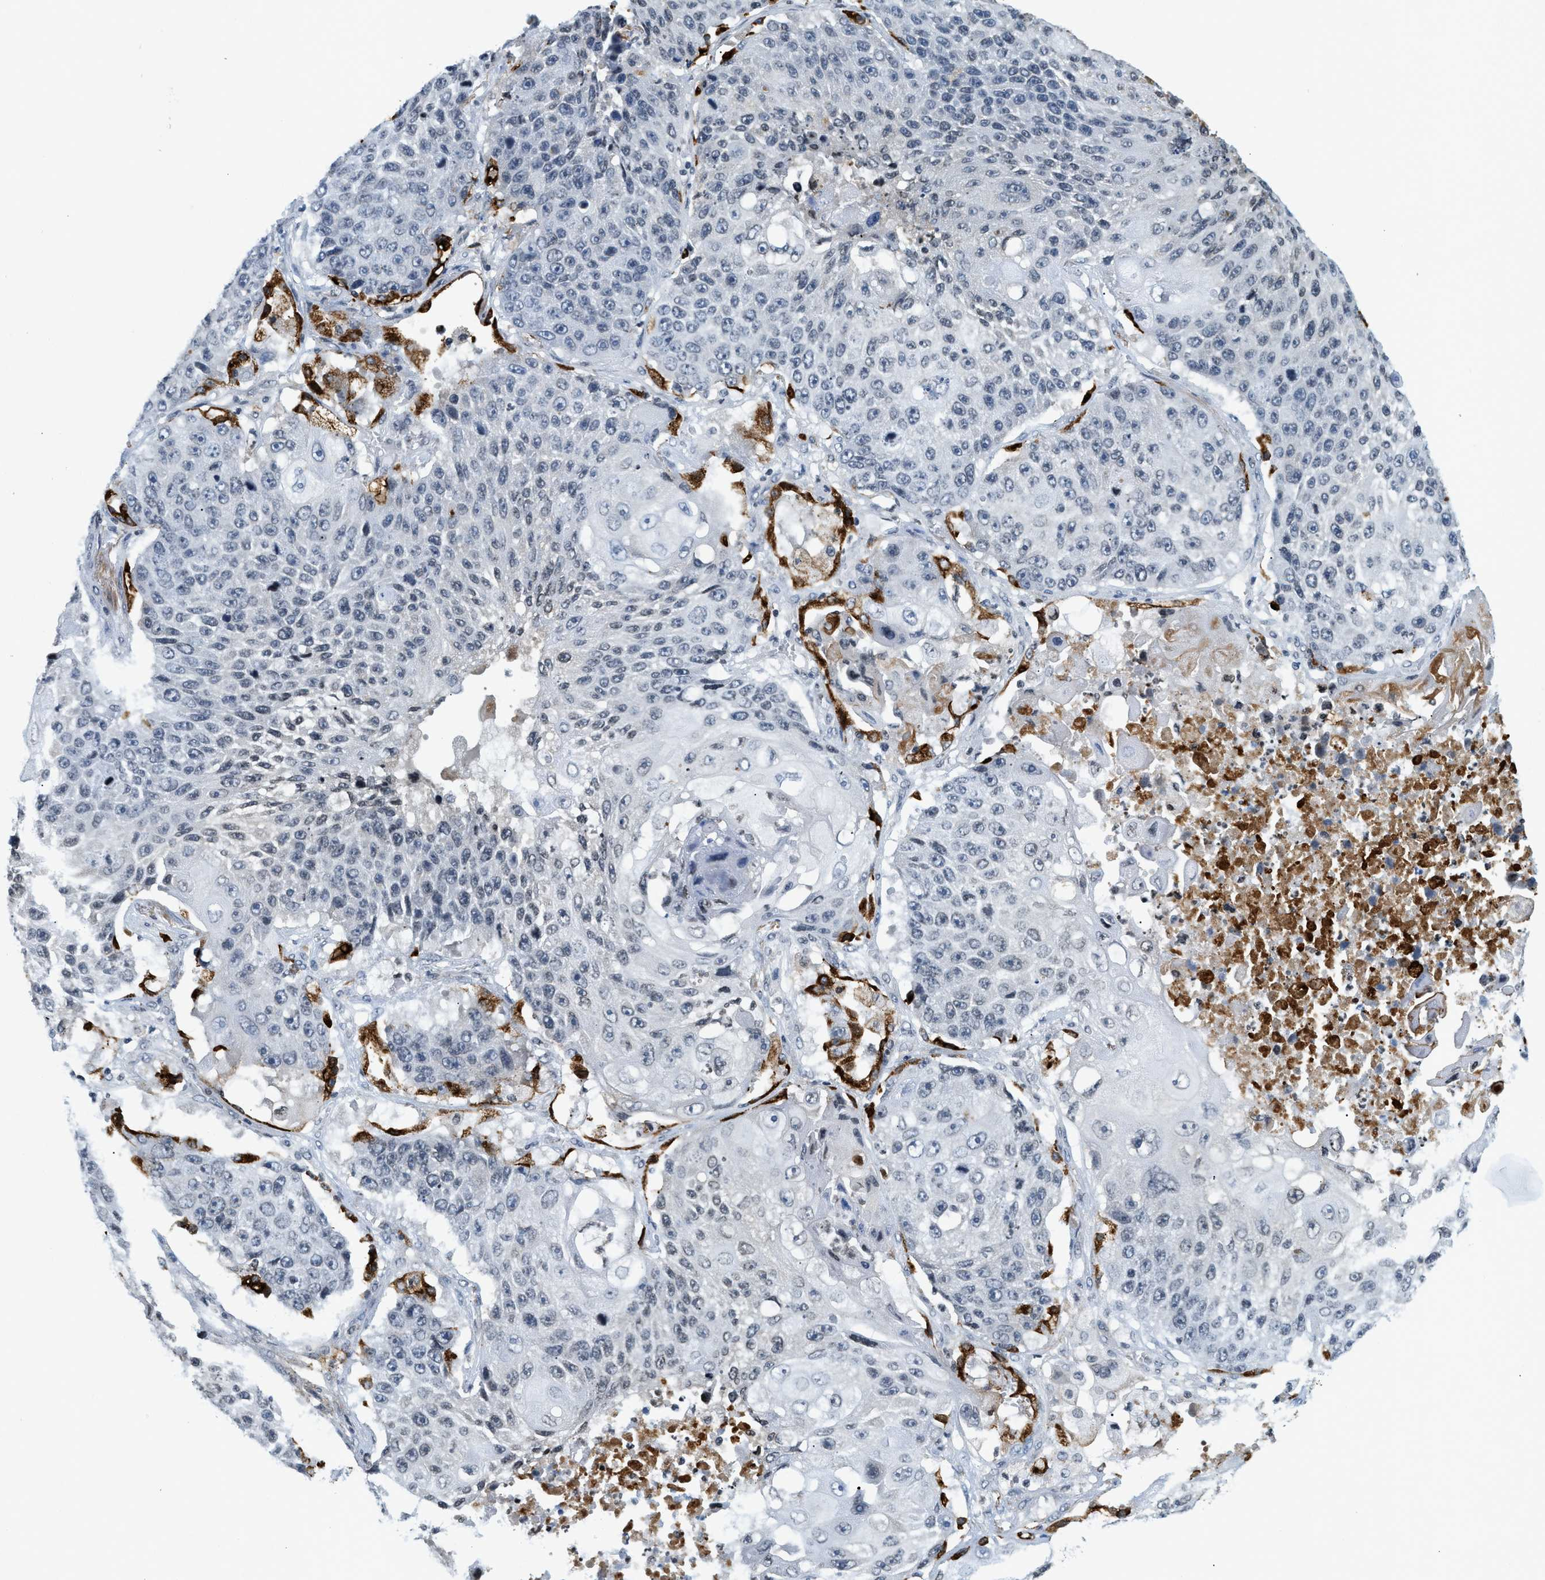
{"staining": {"intensity": "negative", "quantity": "none", "location": "none"}, "tissue": "lung cancer", "cell_type": "Tumor cells", "image_type": "cancer", "snomed": [{"axis": "morphology", "description": "Squamous cell carcinoma, NOS"}, {"axis": "topography", "description": "Lung"}], "caption": "Image shows no protein expression in tumor cells of lung cancer tissue.", "gene": "UVRAG", "patient": {"sex": "male", "age": 61}}